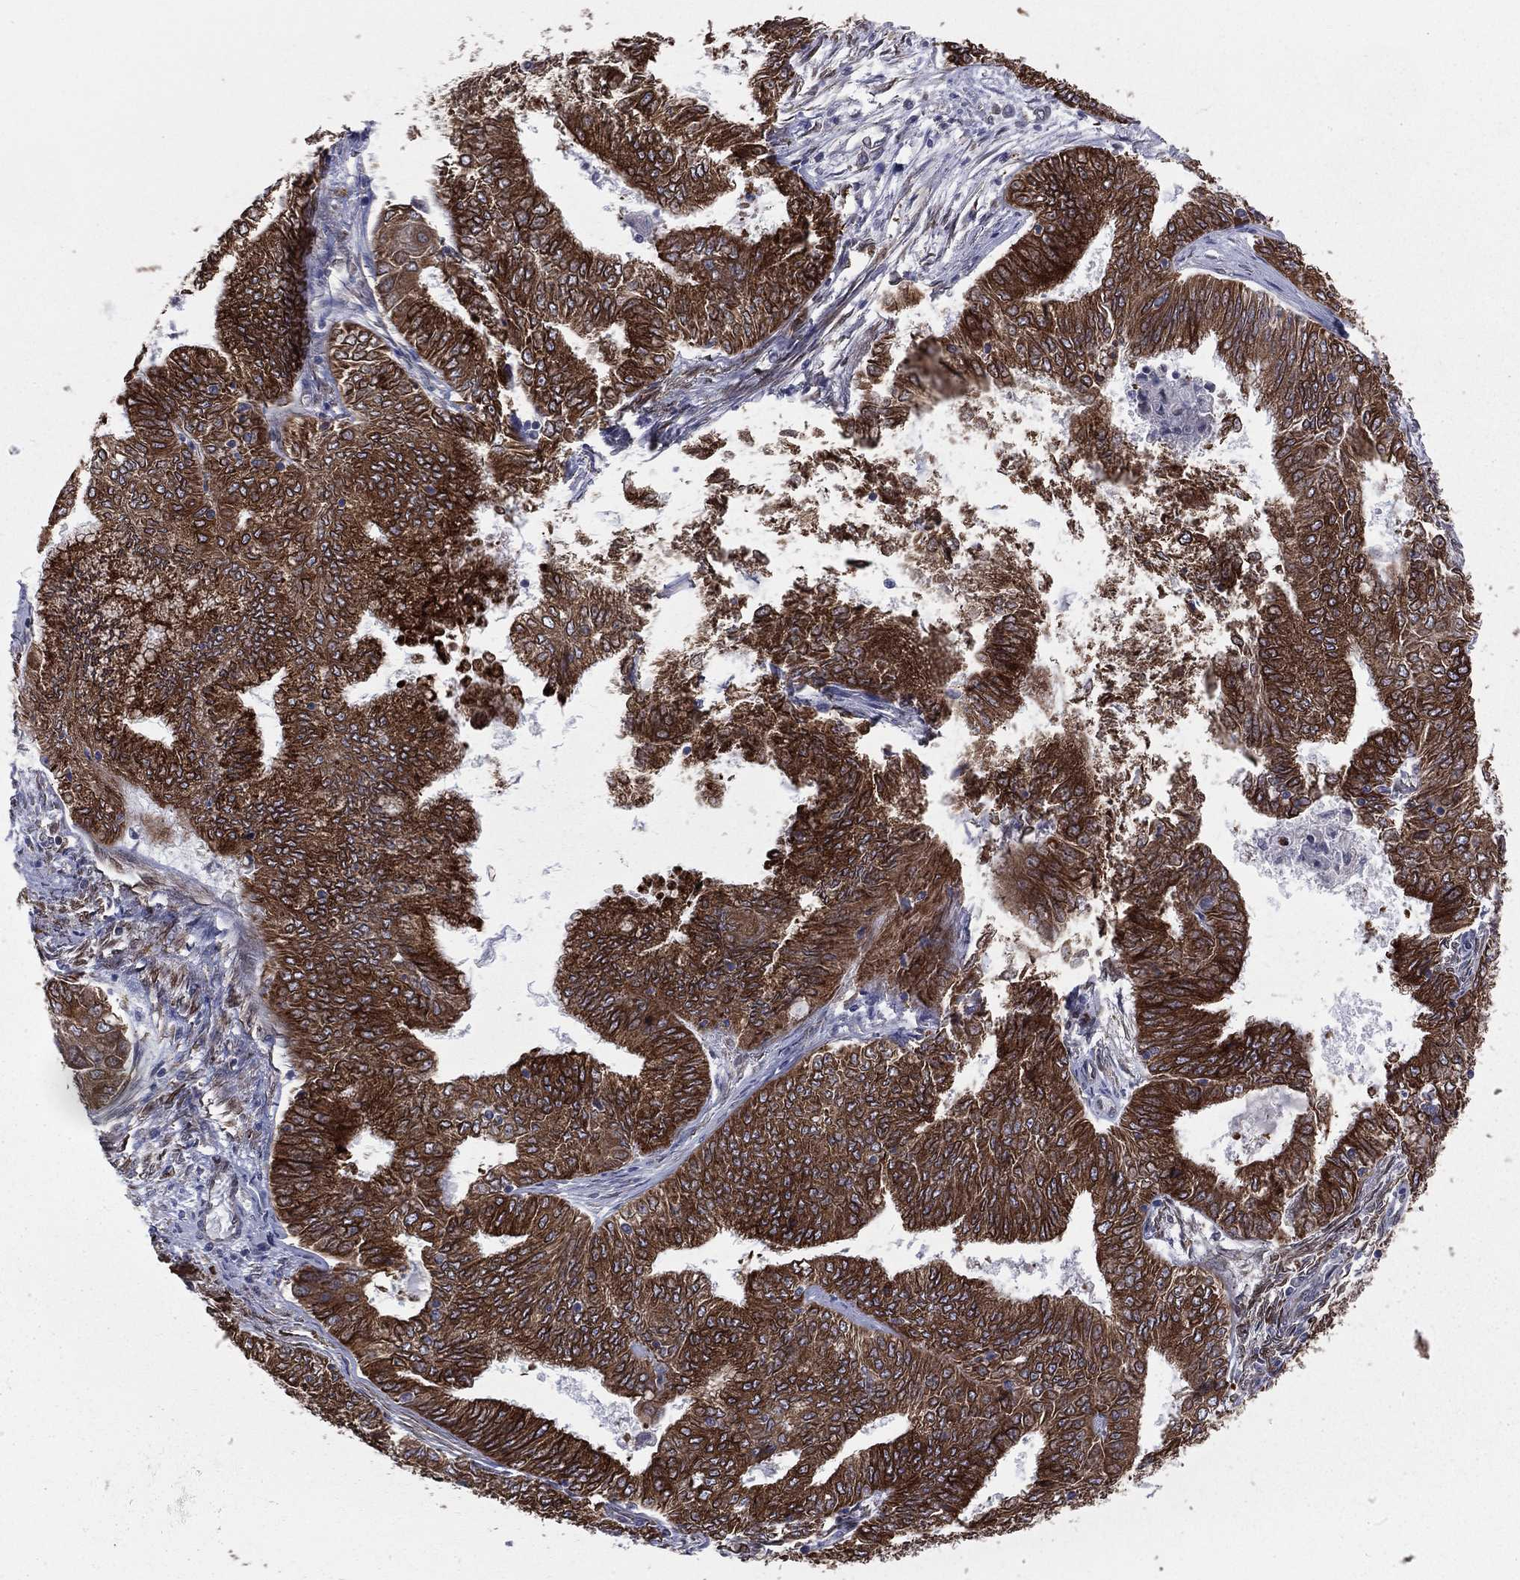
{"staining": {"intensity": "strong", "quantity": ">75%", "location": "cytoplasmic/membranous"}, "tissue": "endometrial cancer", "cell_type": "Tumor cells", "image_type": "cancer", "snomed": [{"axis": "morphology", "description": "Adenocarcinoma, NOS"}, {"axis": "topography", "description": "Endometrium"}], "caption": "Endometrial cancer stained for a protein (brown) displays strong cytoplasmic/membranous positive staining in approximately >75% of tumor cells.", "gene": "PGRMC1", "patient": {"sex": "female", "age": 62}}